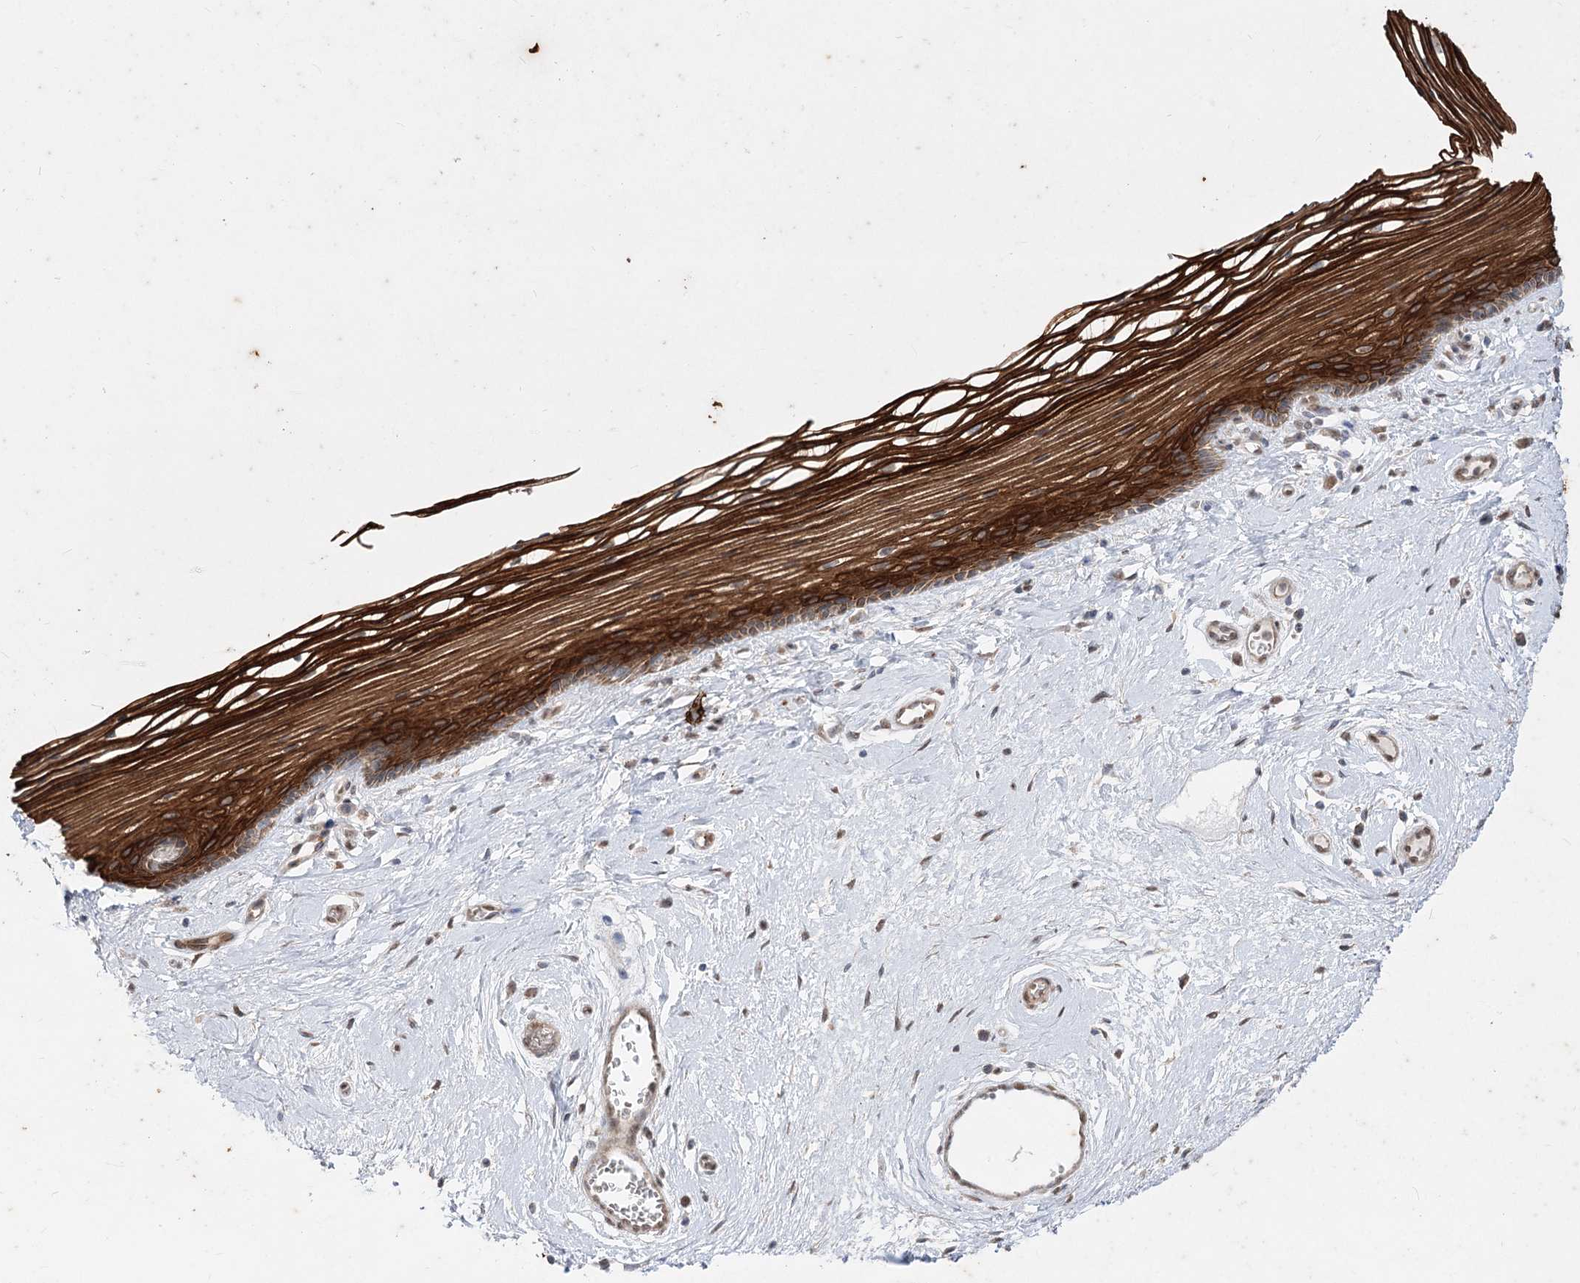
{"staining": {"intensity": "strong", "quantity": ">75%", "location": "cytoplasmic/membranous"}, "tissue": "vagina", "cell_type": "Squamous epithelial cells", "image_type": "normal", "snomed": [{"axis": "morphology", "description": "Normal tissue, NOS"}, {"axis": "topography", "description": "Vagina"}], "caption": "Normal vagina reveals strong cytoplasmic/membranous positivity in about >75% of squamous epithelial cells, visualized by immunohistochemistry. The staining is performed using DAB (3,3'-diaminobenzidine) brown chromogen to label protein expression. The nuclei are counter-stained blue using hematoxylin.", "gene": "ZSCAN23", "patient": {"sex": "female", "age": 46}}